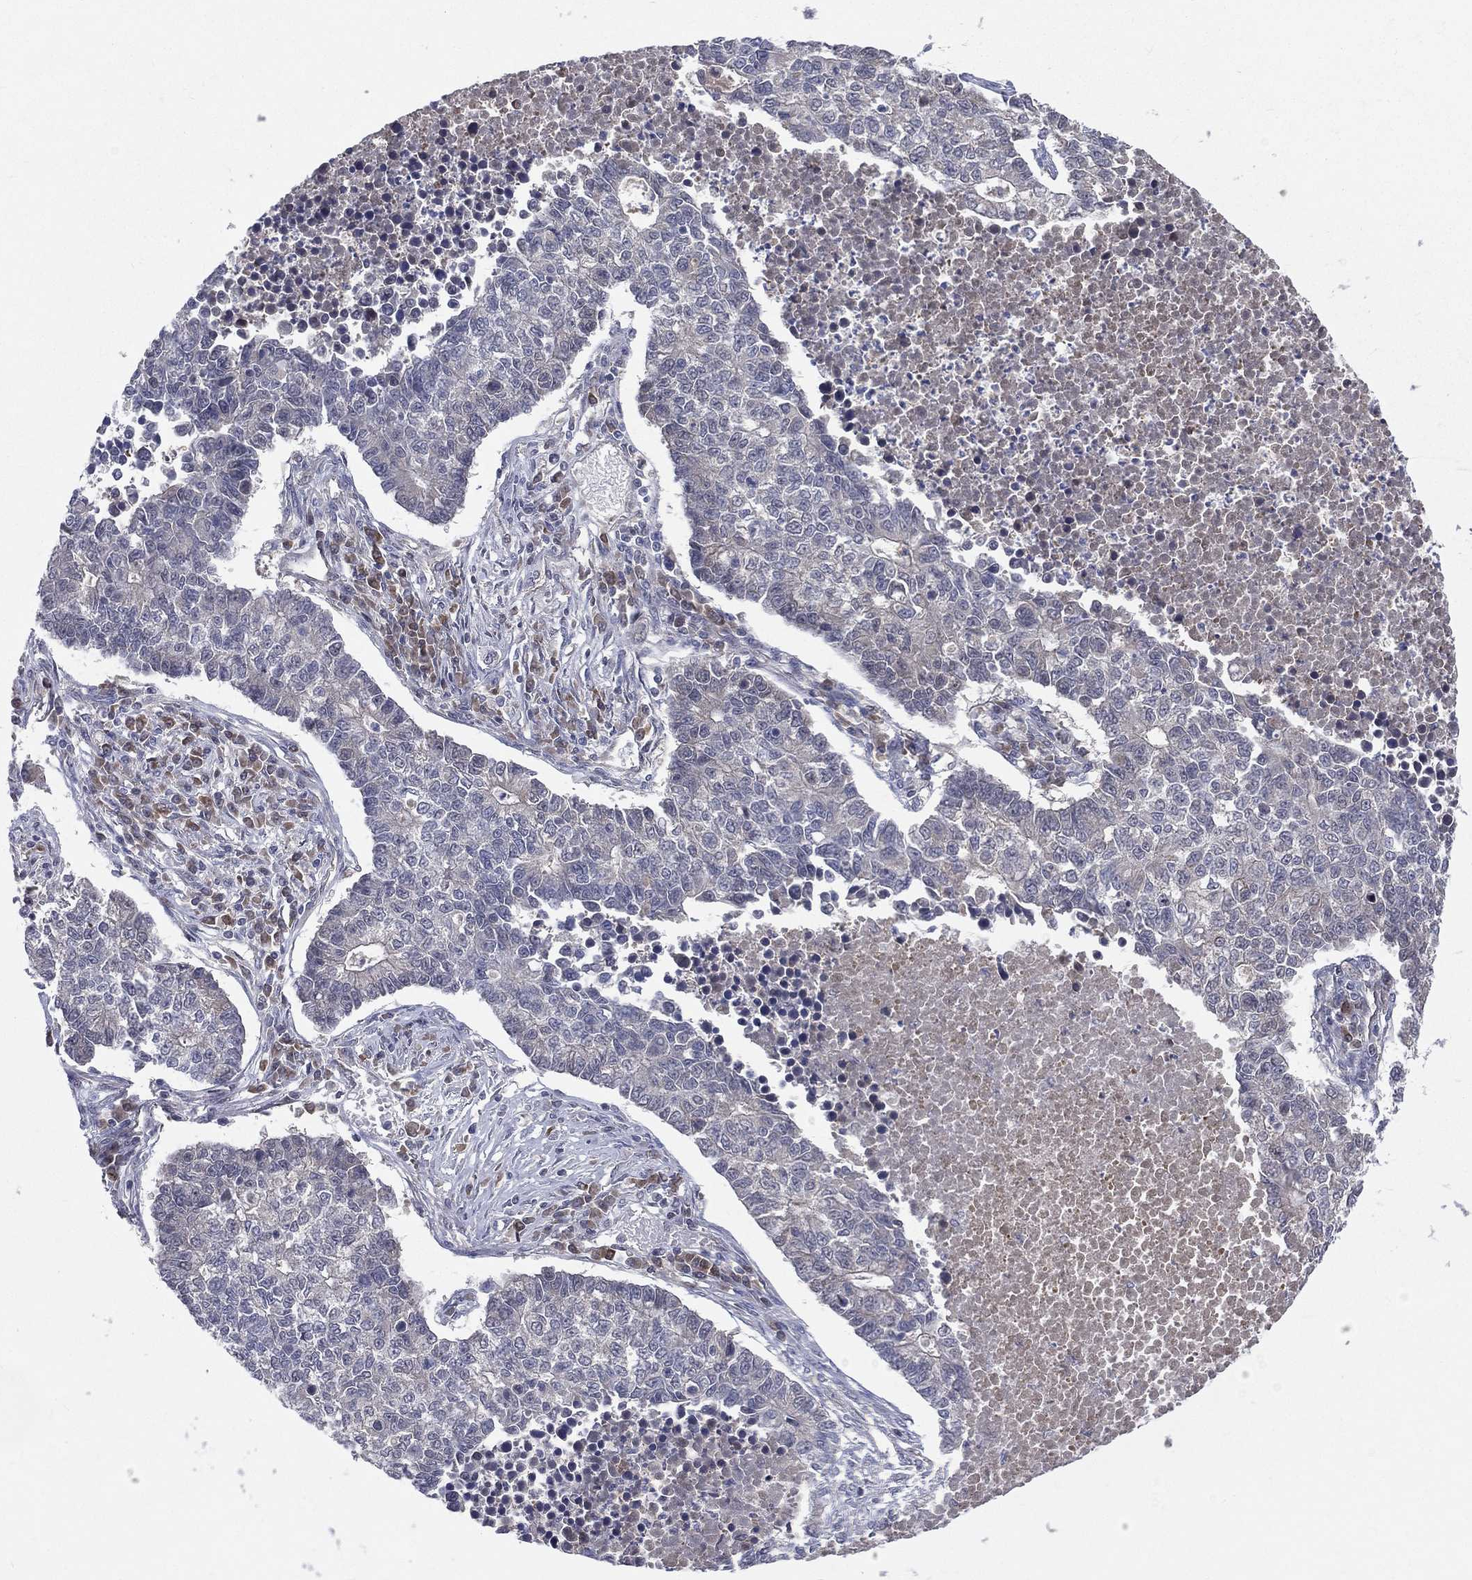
{"staining": {"intensity": "negative", "quantity": "none", "location": "none"}, "tissue": "lung cancer", "cell_type": "Tumor cells", "image_type": "cancer", "snomed": [{"axis": "morphology", "description": "Adenocarcinoma, NOS"}, {"axis": "topography", "description": "Lung"}], "caption": "IHC histopathology image of neoplastic tissue: lung cancer stained with DAB (3,3'-diaminobenzidine) shows no significant protein expression in tumor cells. (DAB (3,3'-diaminobenzidine) IHC visualized using brightfield microscopy, high magnification).", "gene": "DLG4", "patient": {"sex": "male", "age": 57}}